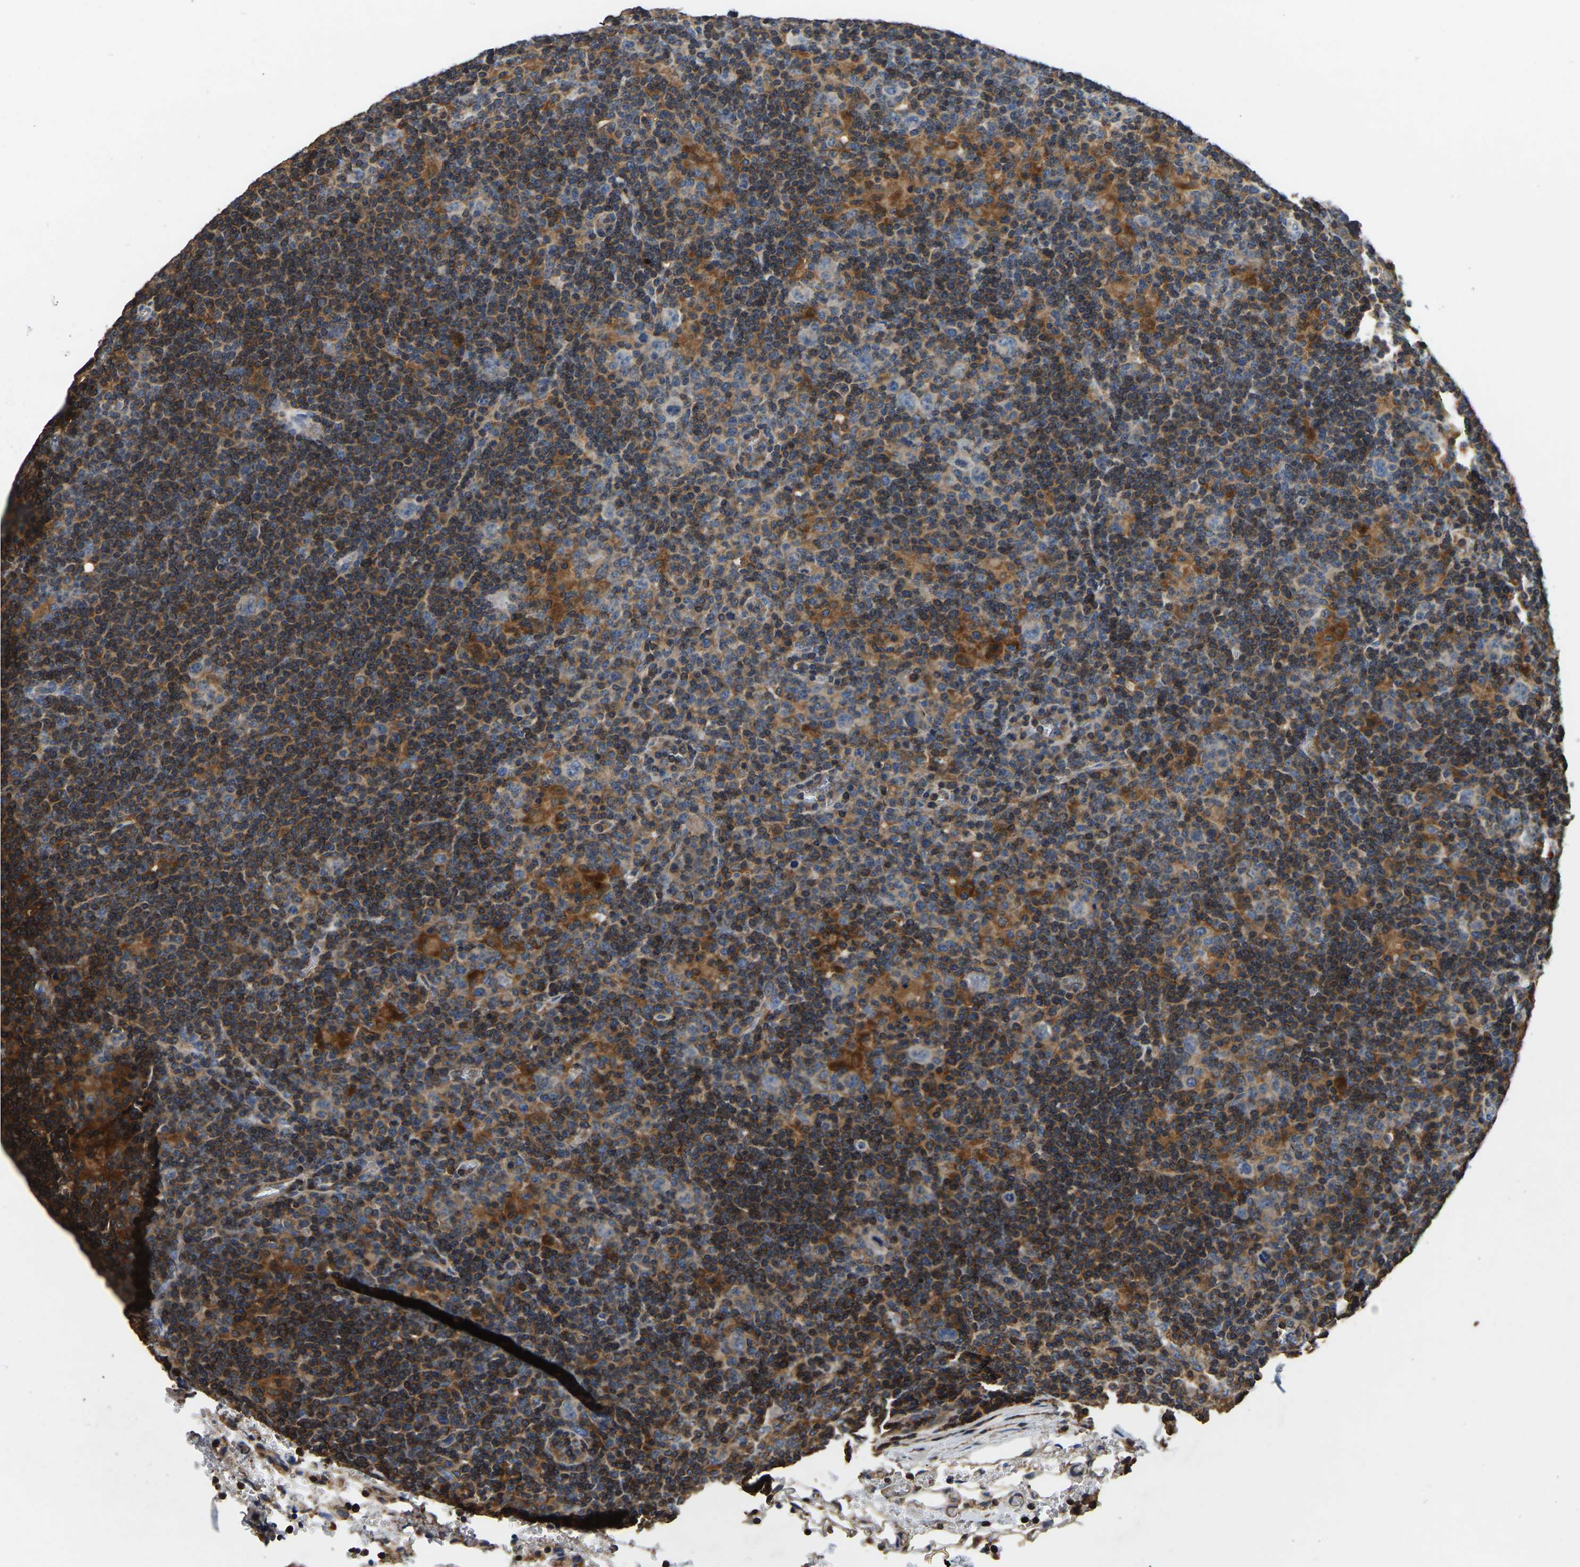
{"staining": {"intensity": "negative", "quantity": "none", "location": "none"}, "tissue": "lymphoma", "cell_type": "Tumor cells", "image_type": "cancer", "snomed": [{"axis": "morphology", "description": "Hodgkin's disease, NOS"}, {"axis": "topography", "description": "Lymph node"}], "caption": "Lymphoma stained for a protein using immunohistochemistry (IHC) exhibits no expression tumor cells.", "gene": "SMPD2", "patient": {"sex": "female", "age": 57}}